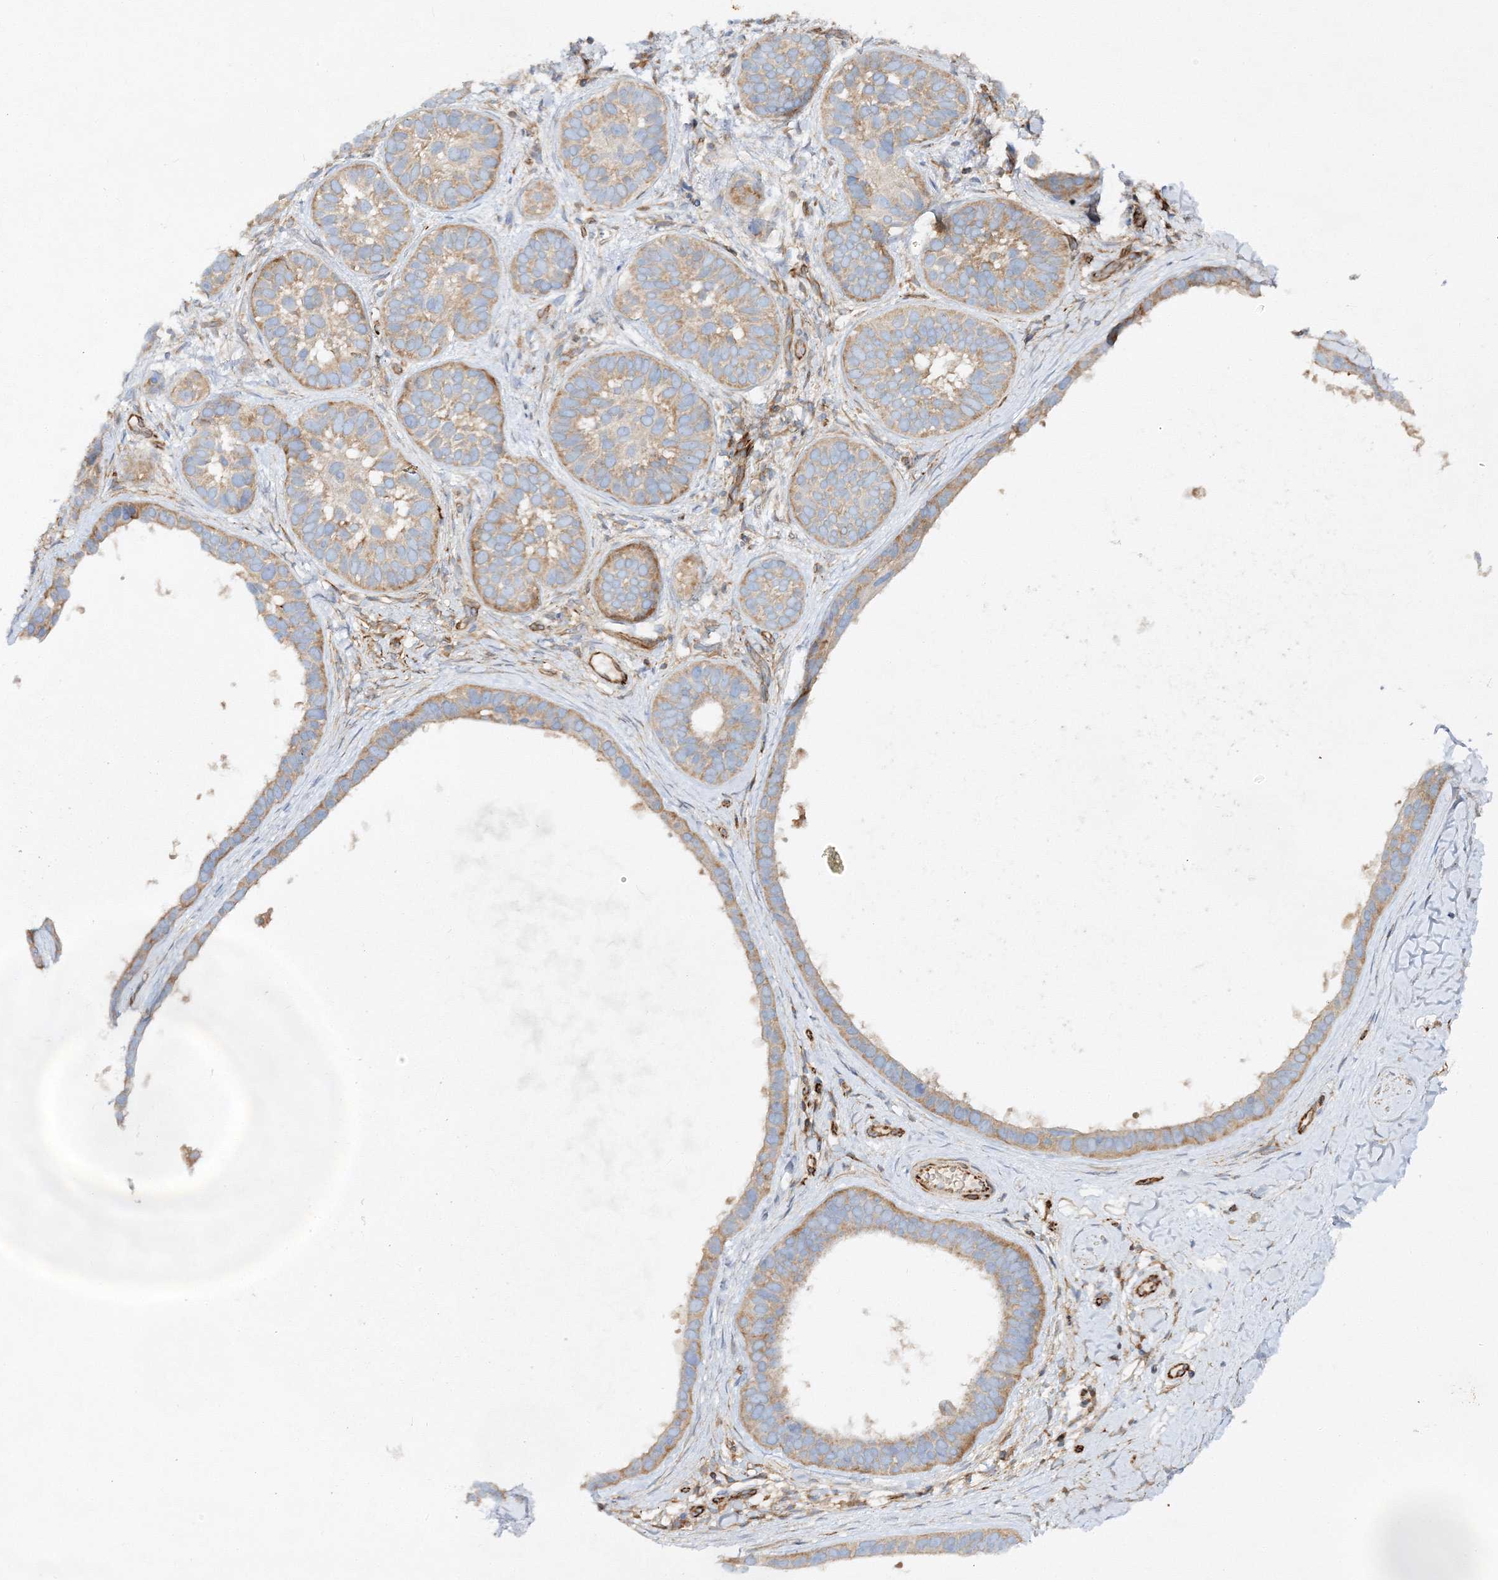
{"staining": {"intensity": "moderate", "quantity": ">75%", "location": "cytoplasmic/membranous"}, "tissue": "skin cancer", "cell_type": "Tumor cells", "image_type": "cancer", "snomed": [{"axis": "morphology", "description": "Basal cell carcinoma"}, {"axis": "topography", "description": "Skin"}], "caption": "Immunohistochemical staining of skin cancer reveals moderate cytoplasmic/membranous protein positivity in approximately >75% of tumor cells.", "gene": "WDR37", "patient": {"sex": "male", "age": 62}}